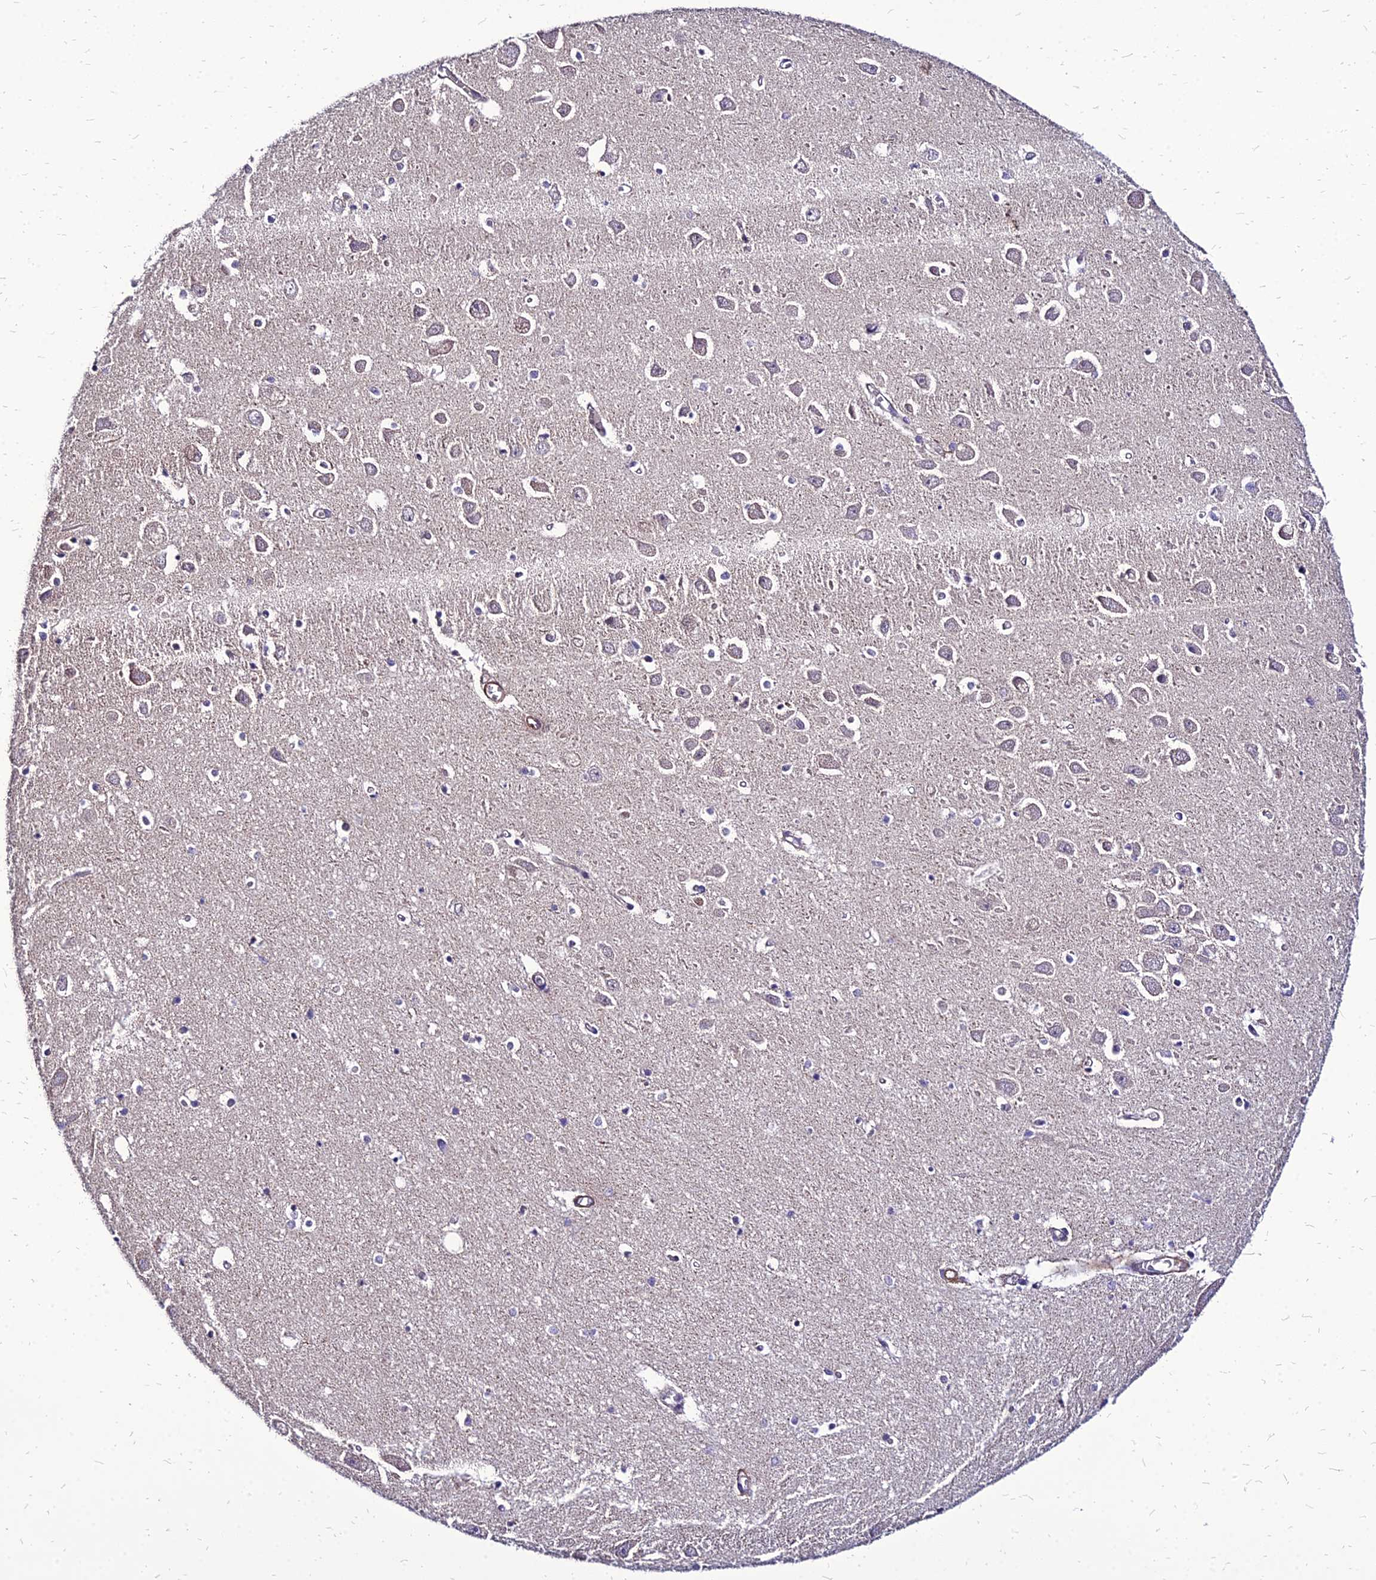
{"staining": {"intensity": "negative", "quantity": "none", "location": "none"}, "tissue": "hippocampus", "cell_type": "Glial cells", "image_type": "normal", "snomed": [{"axis": "morphology", "description": "Normal tissue, NOS"}, {"axis": "topography", "description": "Hippocampus"}], "caption": "Immunohistochemical staining of unremarkable human hippocampus exhibits no significant staining in glial cells.", "gene": "YEATS2", "patient": {"sex": "female", "age": 64}}